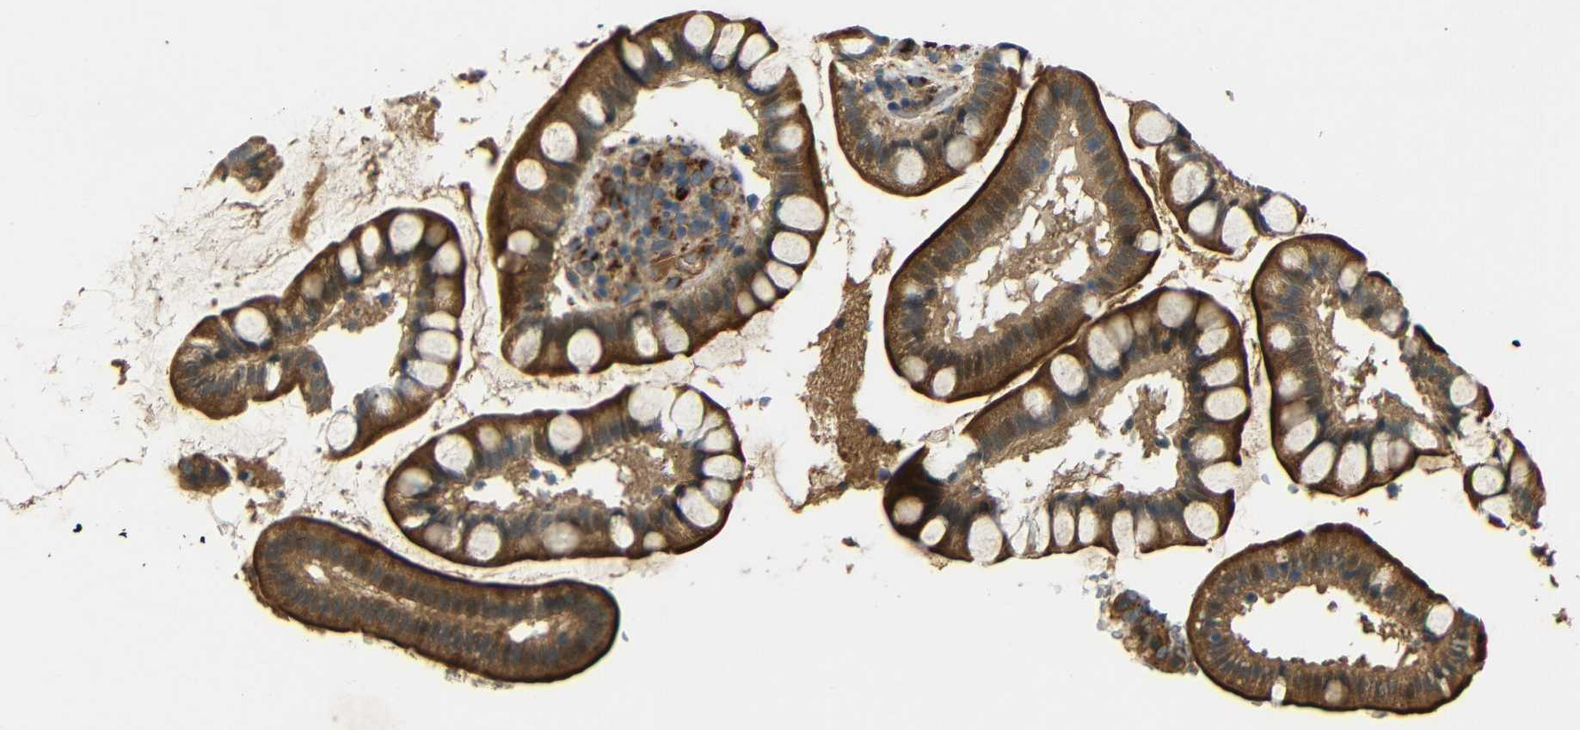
{"staining": {"intensity": "strong", "quantity": ">75%", "location": "cytoplasmic/membranous"}, "tissue": "small intestine", "cell_type": "Glandular cells", "image_type": "normal", "snomed": [{"axis": "morphology", "description": "Normal tissue, NOS"}, {"axis": "topography", "description": "Small intestine"}], "caption": "Small intestine stained with a brown dye demonstrates strong cytoplasmic/membranous positive expression in approximately >75% of glandular cells.", "gene": "ATP7A", "patient": {"sex": "female", "age": 84}}